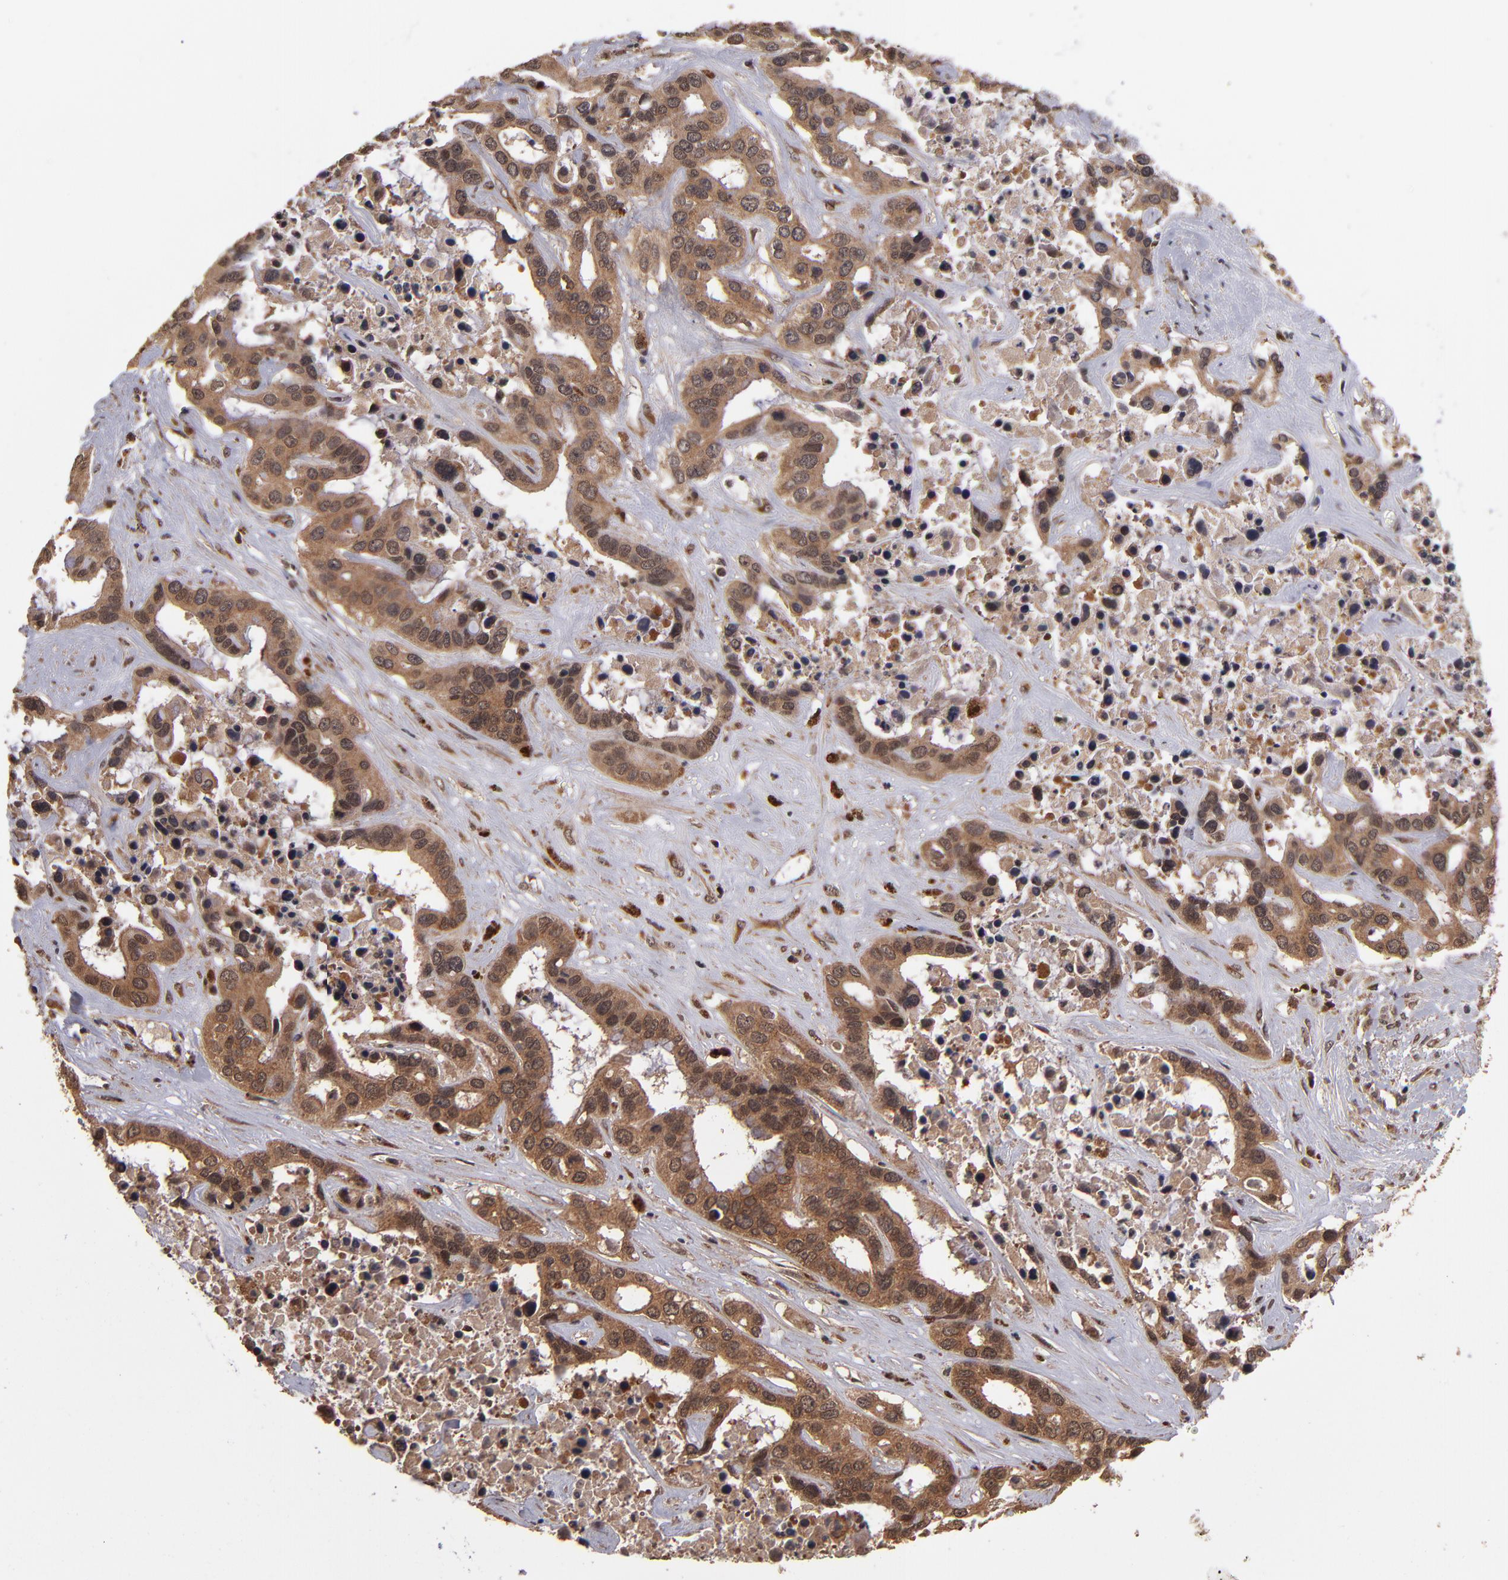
{"staining": {"intensity": "strong", "quantity": ">75%", "location": "cytoplasmic/membranous"}, "tissue": "liver cancer", "cell_type": "Tumor cells", "image_type": "cancer", "snomed": [{"axis": "morphology", "description": "Cholangiocarcinoma"}, {"axis": "topography", "description": "Liver"}], "caption": "Liver cancer tissue exhibits strong cytoplasmic/membranous expression in approximately >75% of tumor cells, visualized by immunohistochemistry.", "gene": "NFE2L2", "patient": {"sex": "female", "age": 65}}